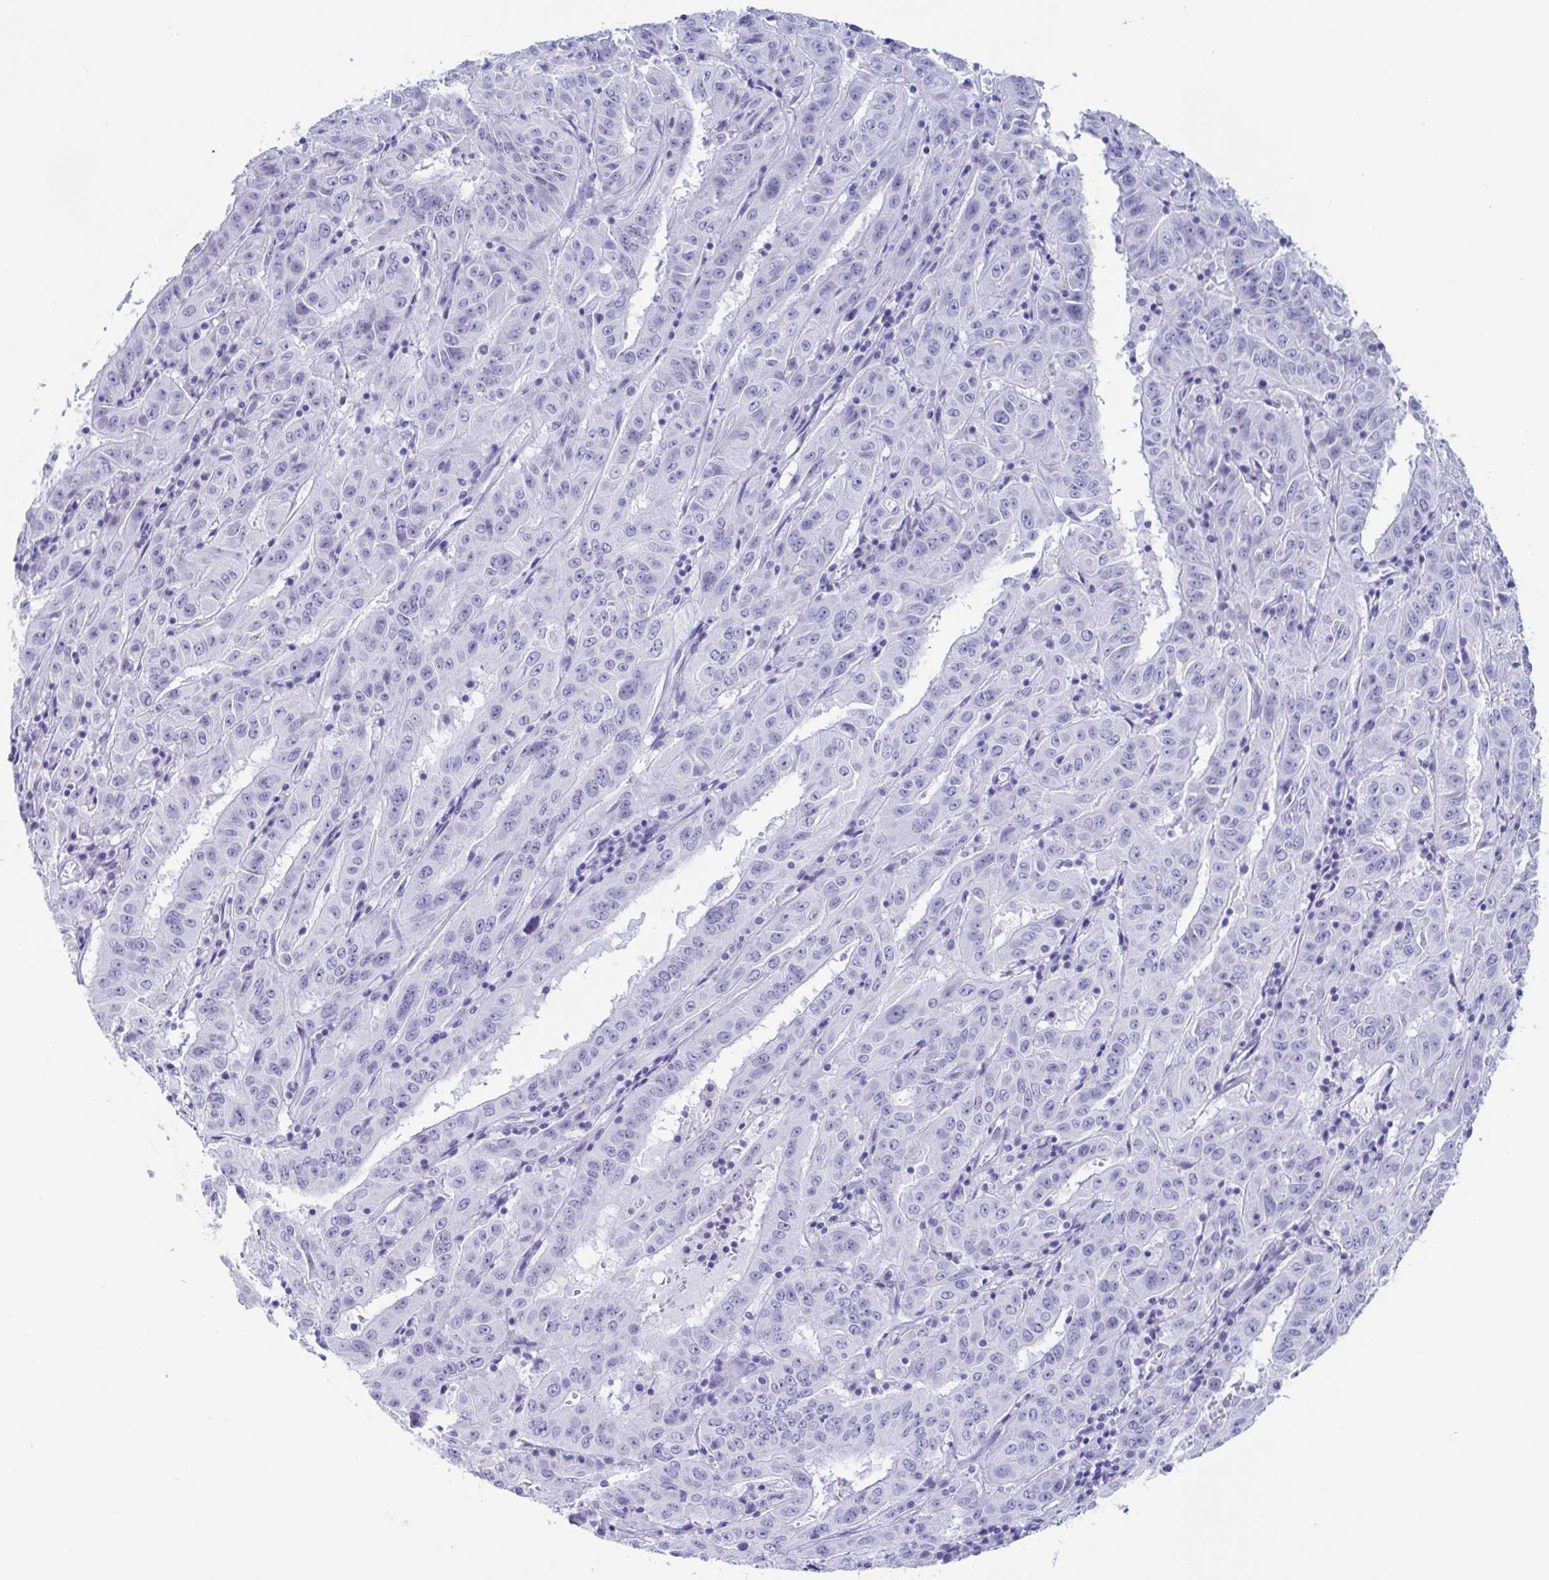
{"staining": {"intensity": "negative", "quantity": "none", "location": "none"}, "tissue": "pancreatic cancer", "cell_type": "Tumor cells", "image_type": "cancer", "snomed": [{"axis": "morphology", "description": "Adenocarcinoma, NOS"}, {"axis": "topography", "description": "Pancreas"}], "caption": "A histopathology image of pancreatic adenocarcinoma stained for a protein demonstrates no brown staining in tumor cells. (Brightfield microscopy of DAB (3,3'-diaminobenzidine) immunohistochemistry at high magnification).", "gene": "CDX4", "patient": {"sex": "male", "age": 63}}